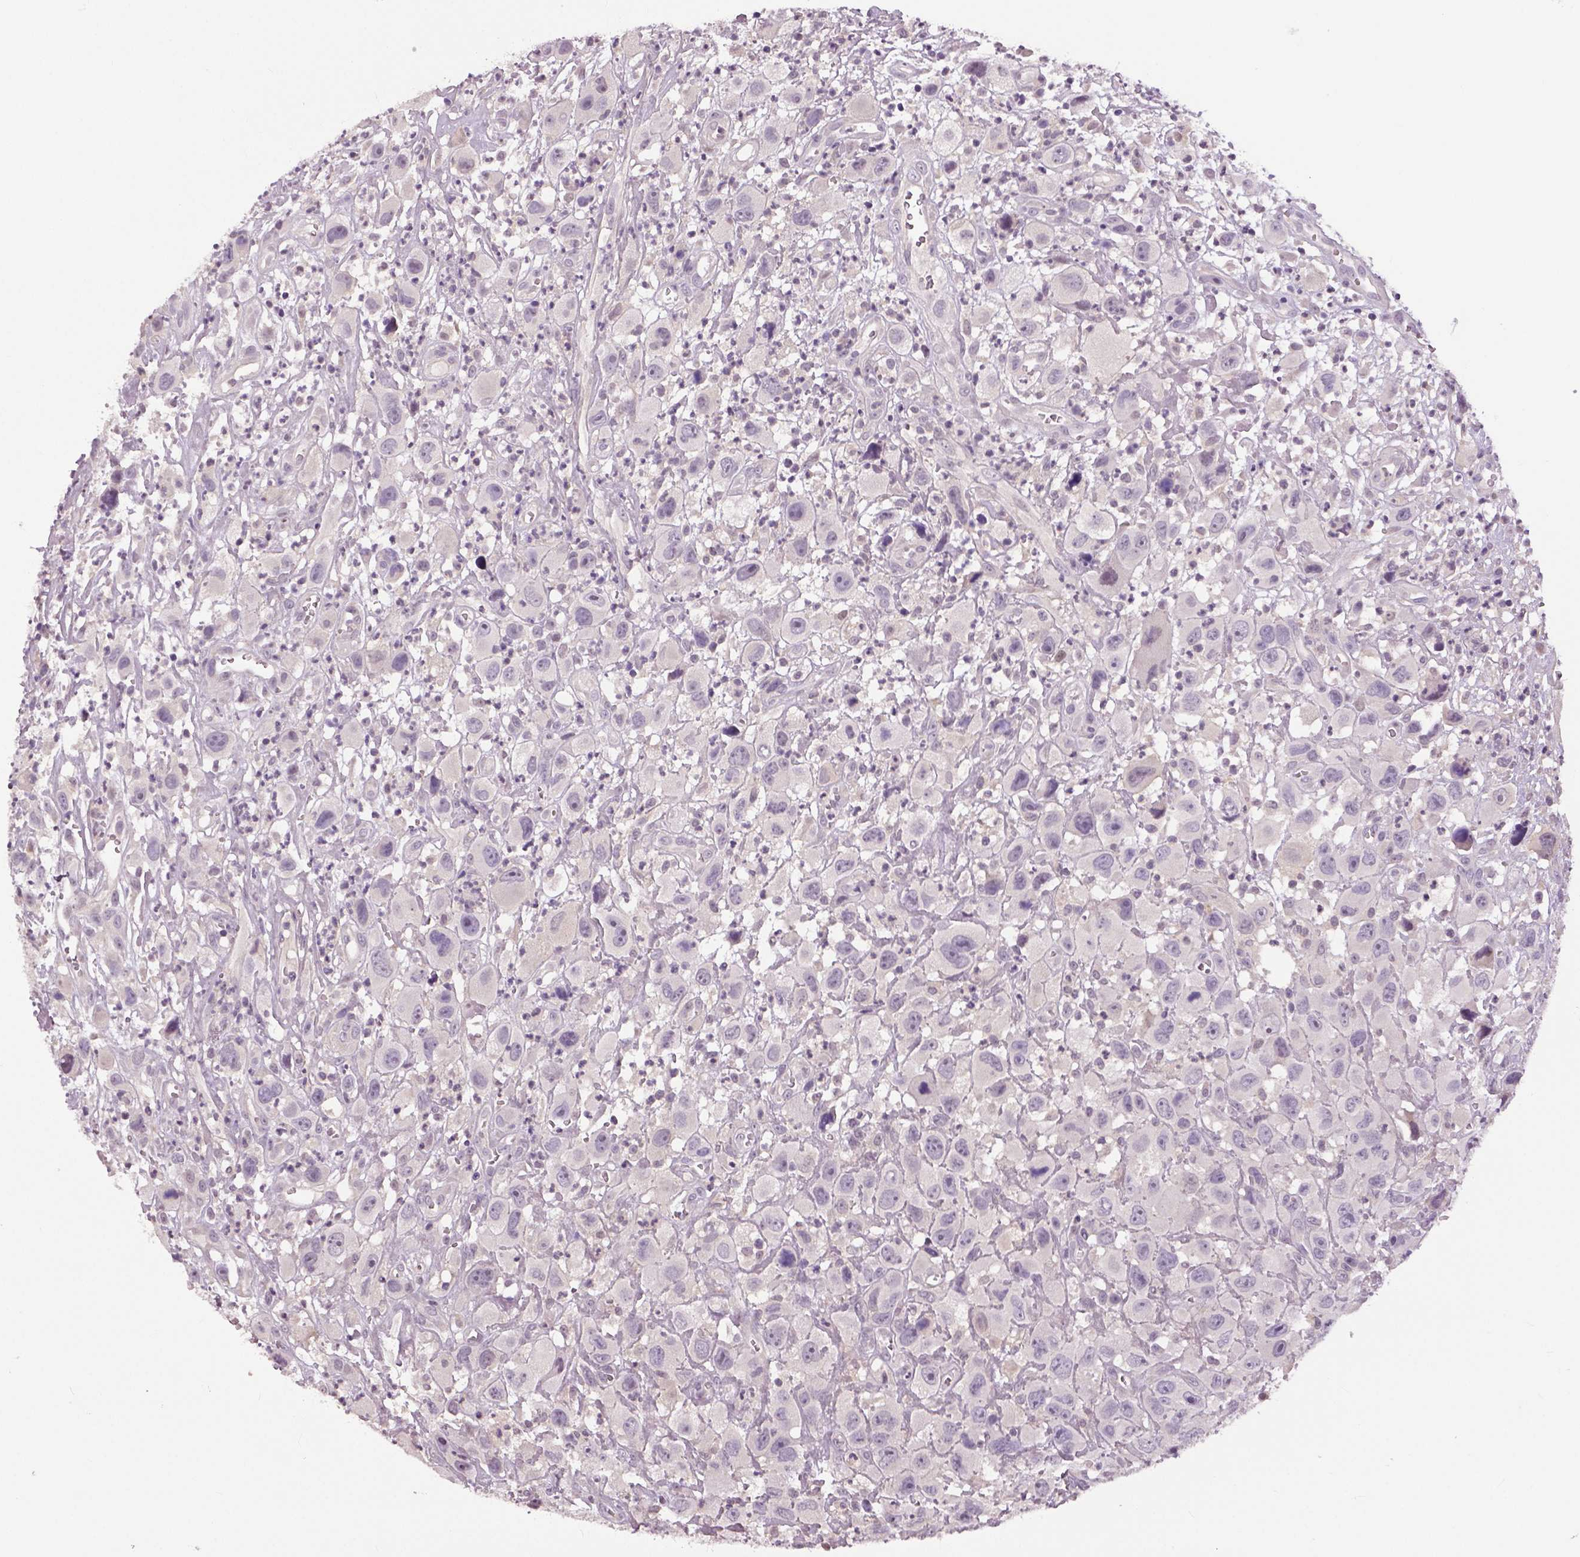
{"staining": {"intensity": "negative", "quantity": "none", "location": "none"}, "tissue": "head and neck cancer", "cell_type": "Tumor cells", "image_type": "cancer", "snomed": [{"axis": "morphology", "description": "Squamous cell carcinoma, NOS"}, {"axis": "morphology", "description": "Squamous cell carcinoma, metastatic, NOS"}, {"axis": "topography", "description": "Oral tissue"}, {"axis": "topography", "description": "Head-Neck"}], "caption": "Head and neck cancer (metastatic squamous cell carcinoma) stained for a protein using IHC displays no expression tumor cells.", "gene": "NECAB1", "patient": {"sex": "female", "age": 85}}